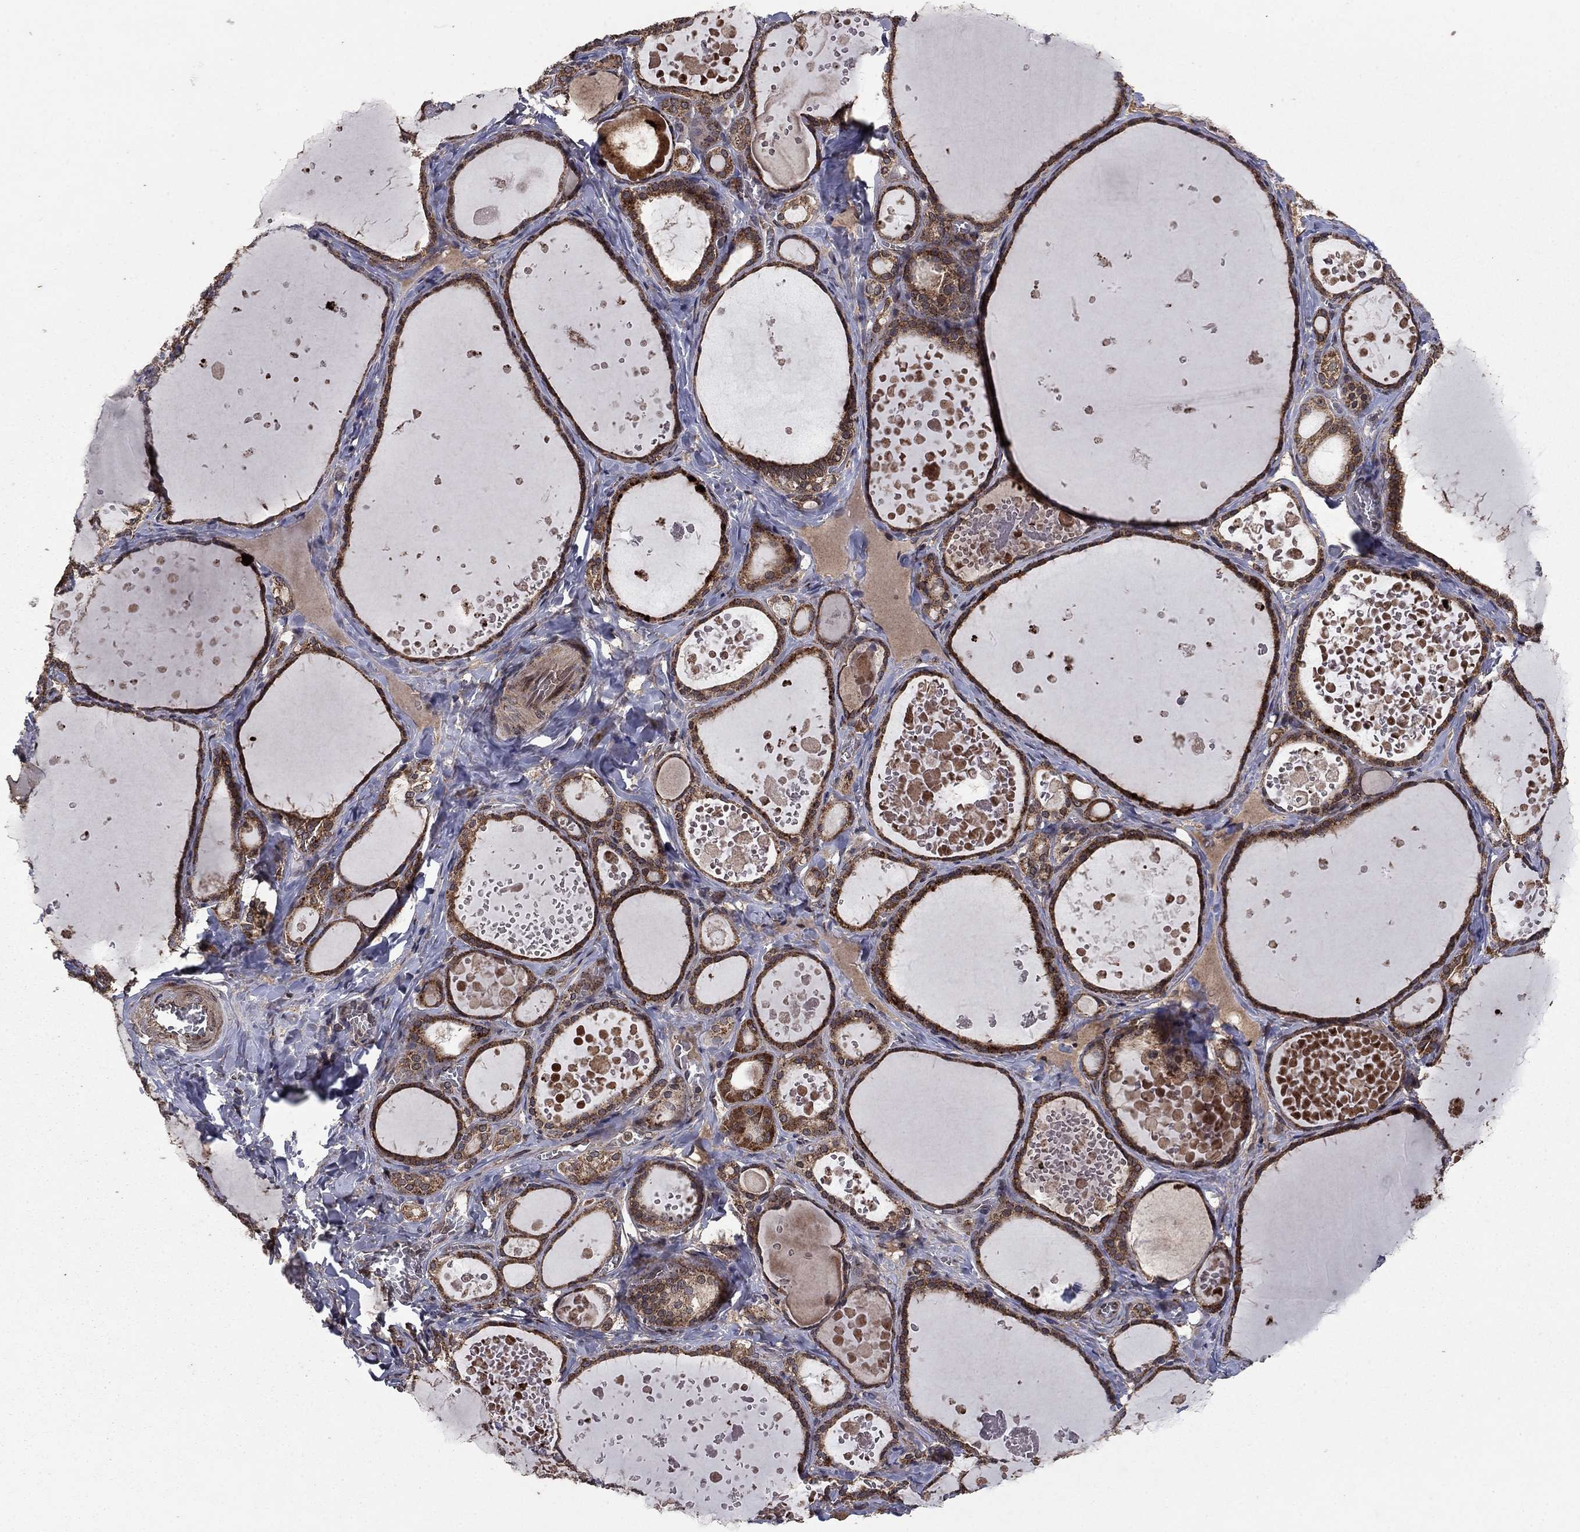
{"staining": {"intensity": "strong", "quantity": ">75%", "location": "cytoplasmic/membranous"}, "tissue": "thyroid gland", "cell_type": "Glandular cells", "image_type": "normal", "snomed": [{"axis": "morphology", "description": "Normal tissue, NOS"}, {"axis": "topography", "description": "Thyroid gland"}], "caption": "The photomicrograph reveals a brown stain indicating the presence of a protein in the cytoplasmic/membranous of glandular cells in thyroid gland. (Stains: DAB (3,3'-diaminobenzidine) in brown, nuclei in blue, Microscopy: brightfield microscopy at high magnification).", "gene": "DHRS1", "patient": {"sex": "female", "age": 56}}